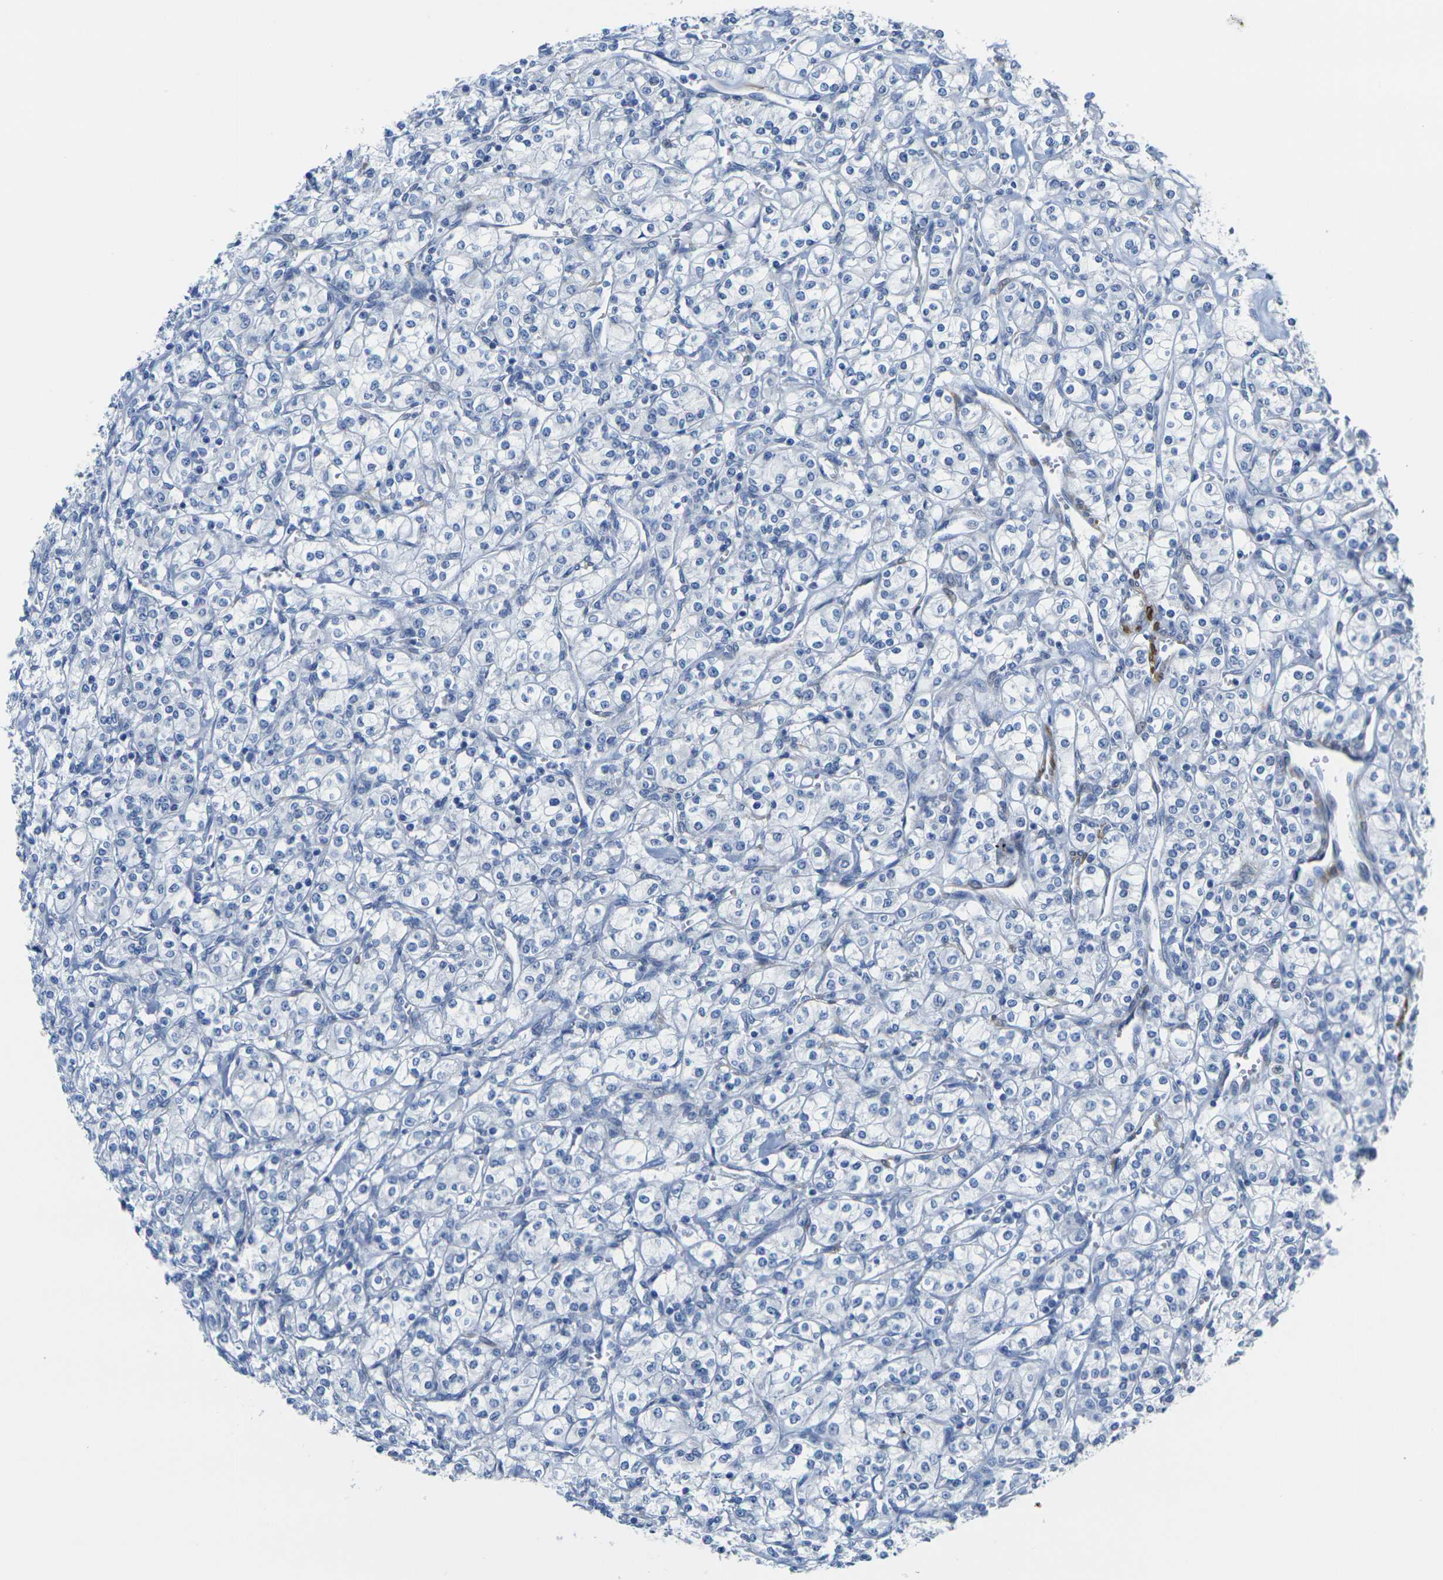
{"staining": {"intensity": "negative", "quantity": "none", "location": "none"}, "tissue": "renal cancer", "cell_type": "Tumor cells", "image_type": "cancer", "snomed": [{"axis": "morphology", "description": "Adenocarcinoma, NOS"}, {"axis": "topography", "description": "Kidney"}], "caption": "Tumor cells are negative for brown protein staining in adenocarcinoma (renal). Nuclei are stained in blue.", "gene": "CNN1", "patient": {"sex": "male", "age": 77}}